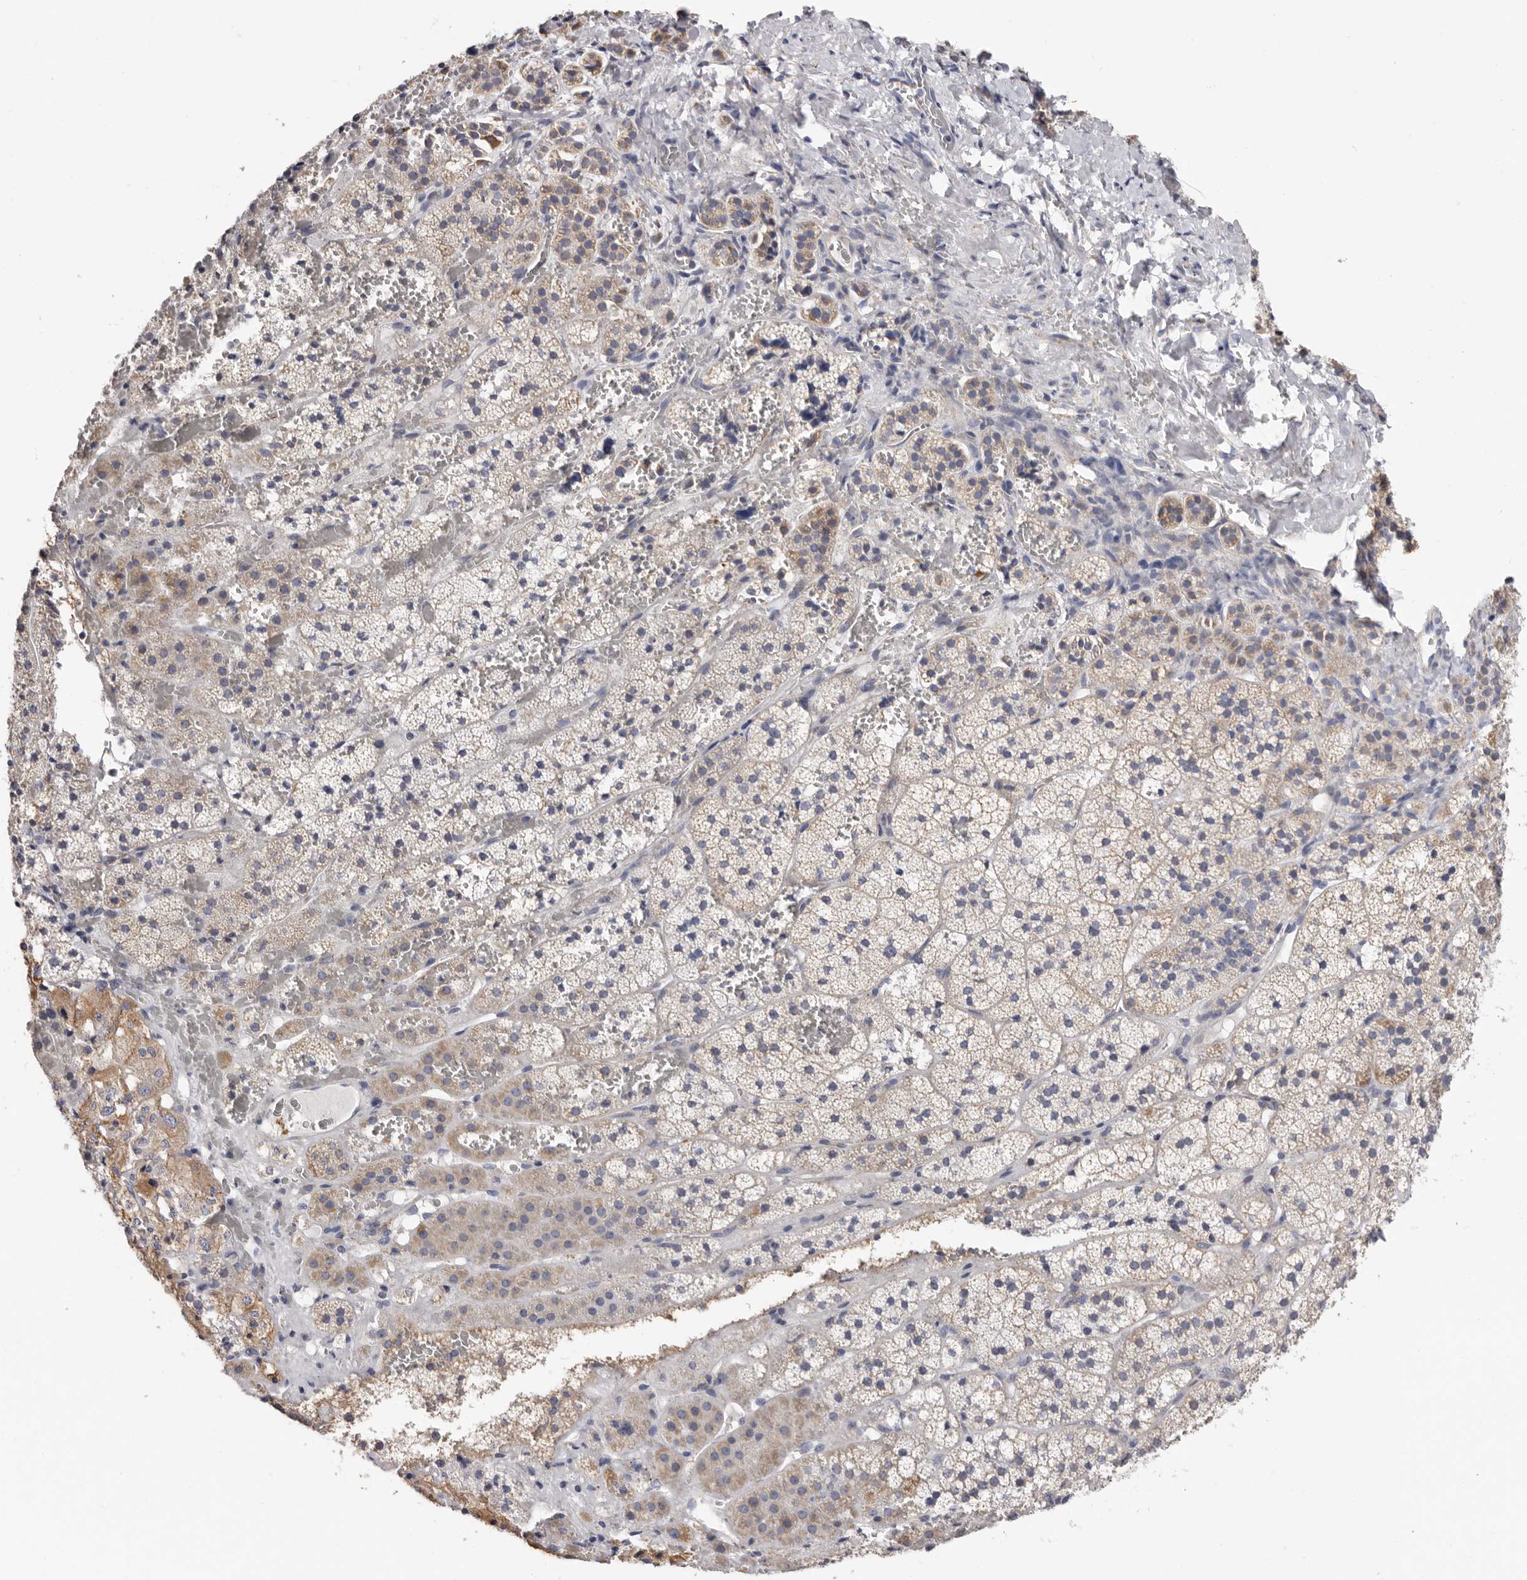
{"staining": {"intensity": "moderate", "quantity": "25%-75%", "location": "cytoplasmic/membranous"}, "tissue": "adrenal gland", "cell_type": "Glandular cells", "image_type": "normal", "snomed": [{"axis": "morphology", "description": "Normal tissue, NOS"}, {"axis": "topography", "description": "Adrenal gland"}], "caption": "Glandular cells display moderate cytoplasmic/membranous expression in approximately 25%-75% of cells in unremarkable adrenal gland.", "gene": "RSPO2", "patient": {"sex": "female", "age": 44}}